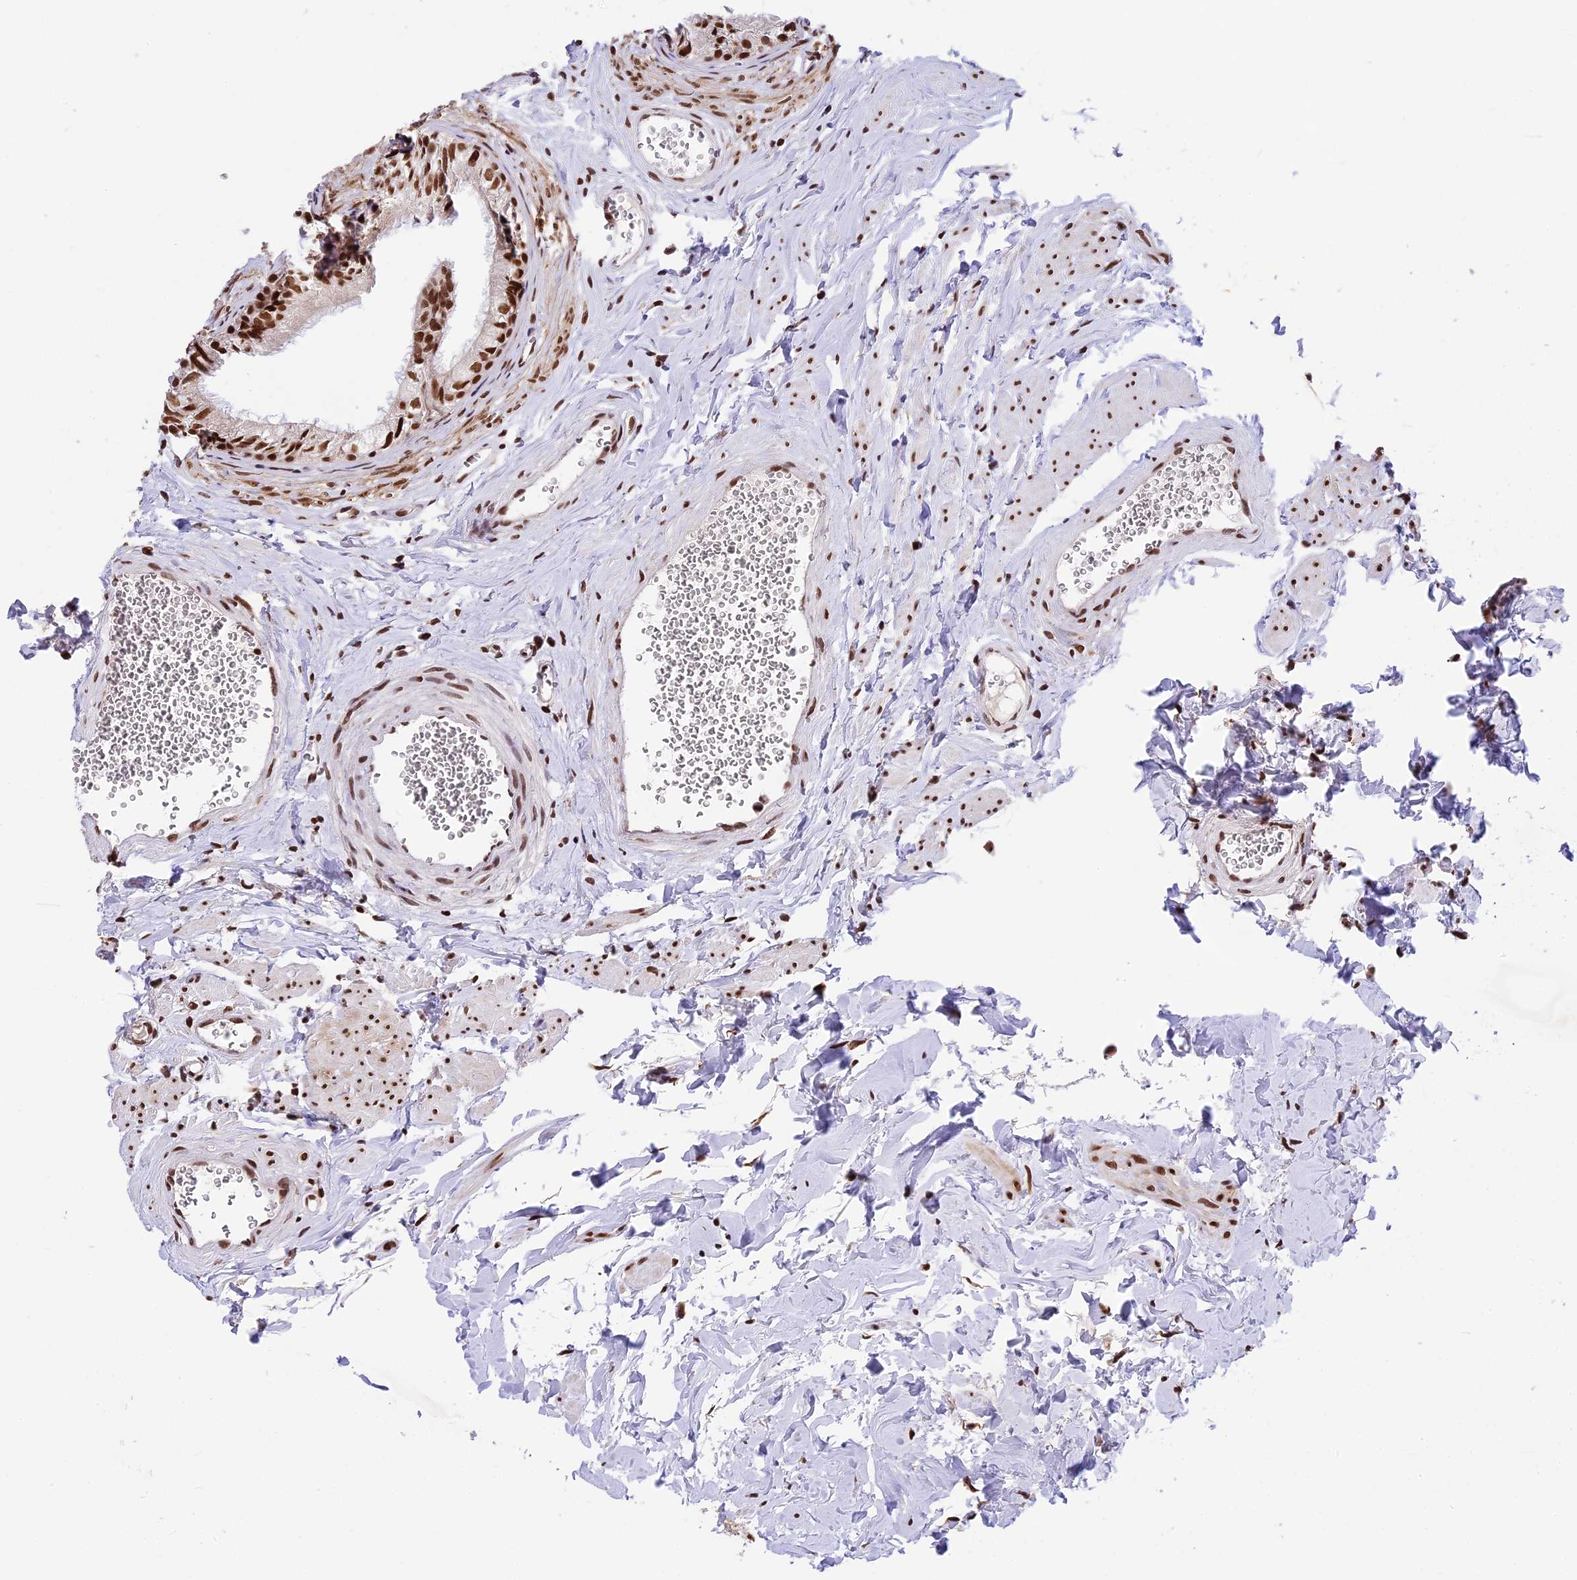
{"staining": {"intensity": "strong", "quantity": ">75%", "location": "nuclear"}, "tissue": "epididymis", "cell_type": "Glandular cells", "image_type": "normal", "snomed": [{"axis": "morphology", "description": "Normal tissue, NOS"}, {"axis": "topography", "description": "Epididymis"}], "caption": "Protein analysis of benign epididymis displays strong nuclear positivity in approximately >75% of glandular cells.", "gene": "RAMACL", "patient": {"sex": "male", "age": 36}}